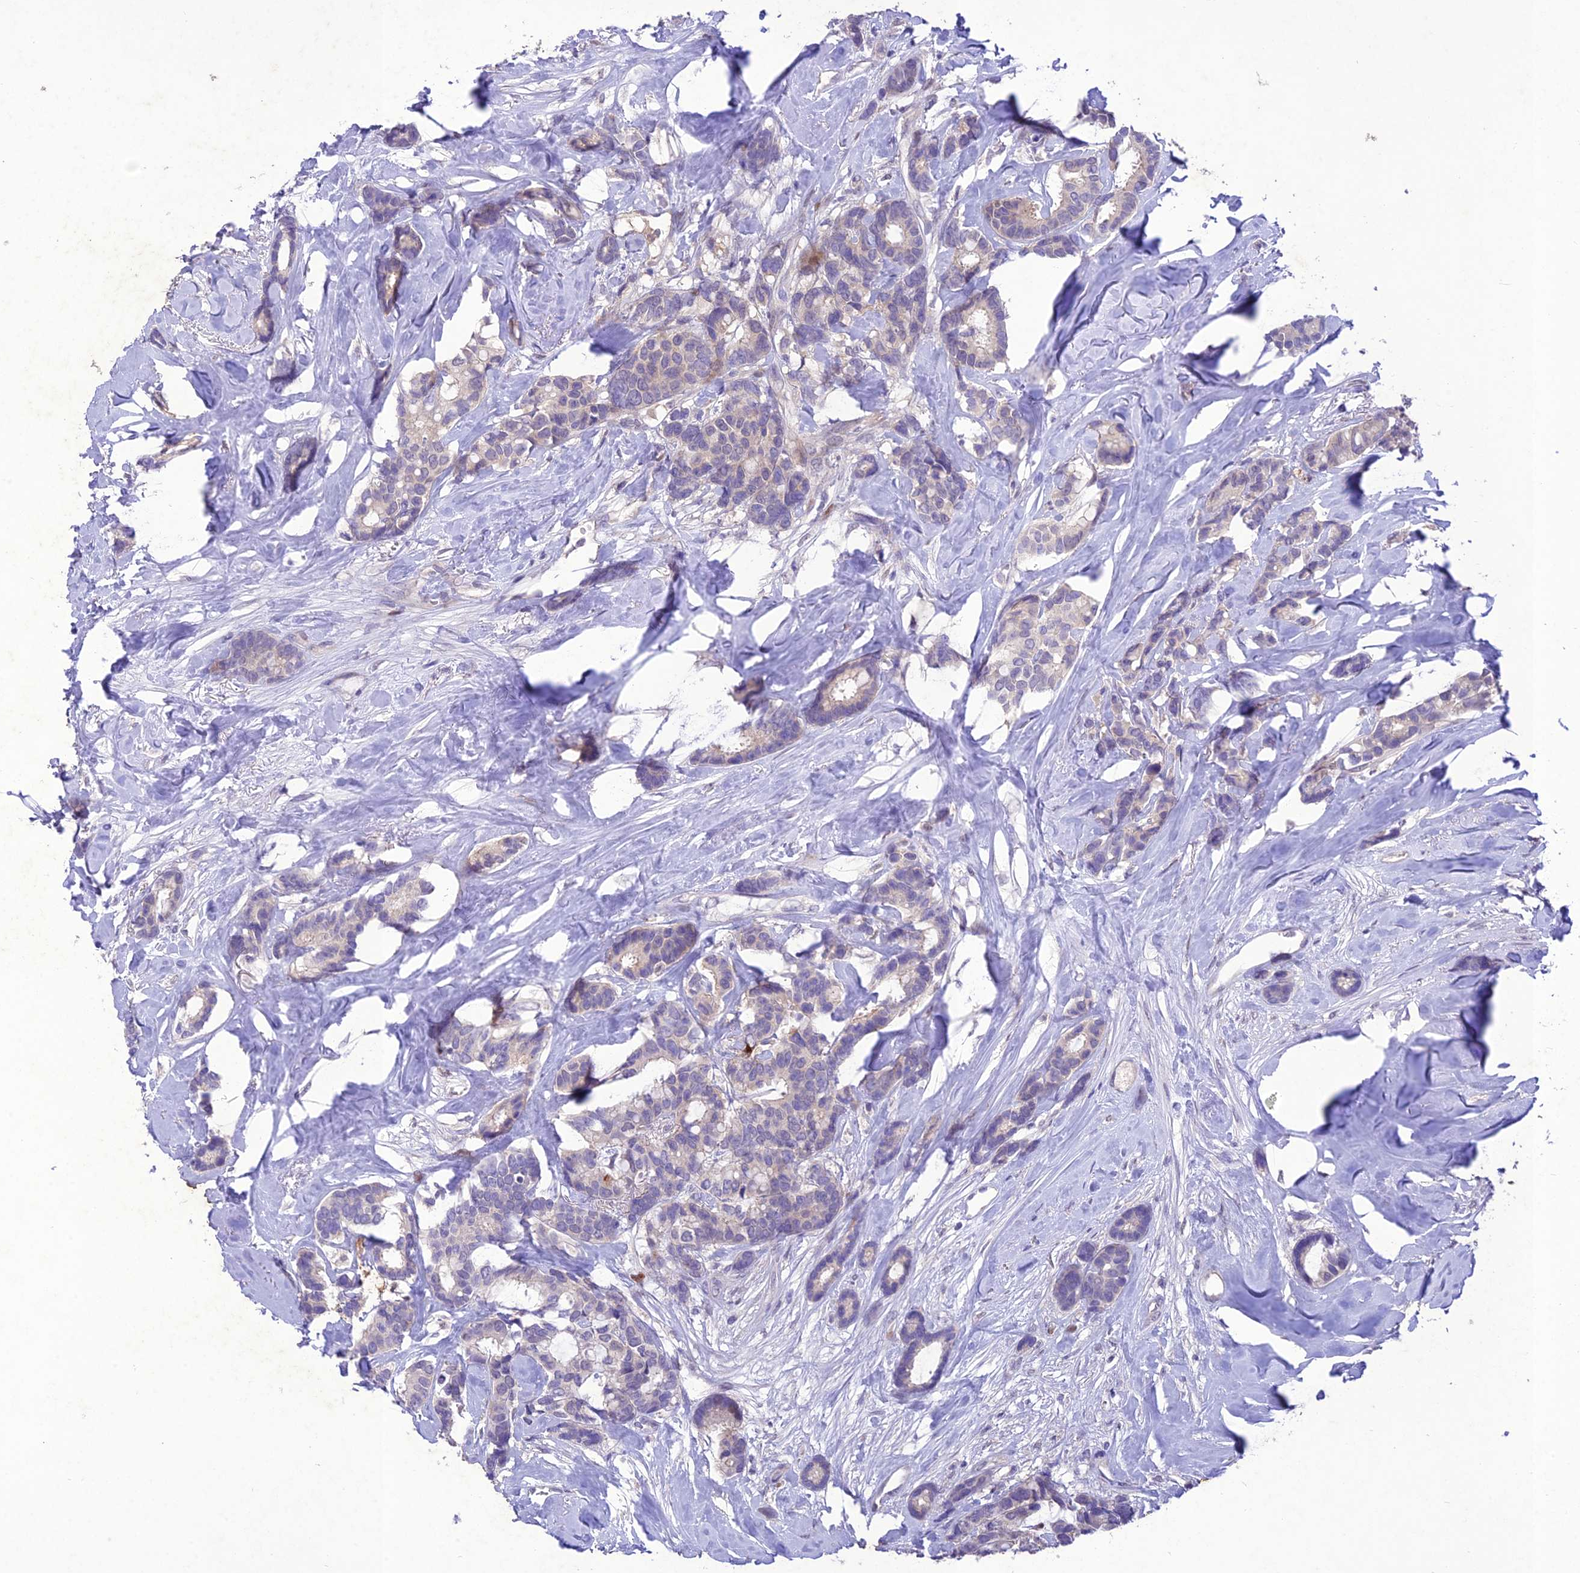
{"staining": {"intensity": "negative", "quantity": "none", "location": "none"}, "tissue": "breast cancer", "cell_type": "Tumor cells", "image_type": "cancer", "snomed": [{"axis": "morphology", "description": "Duct carcinoma"}, {"axis": "topography", "description": "Breast"}], "caption": "Immunohistochemistry image of human breast cancer stained for a protein (brown), which reveals no expression in tumor cells.", "gene": "ANKRD52", "patient": {"sex": "female", "age": 87}}